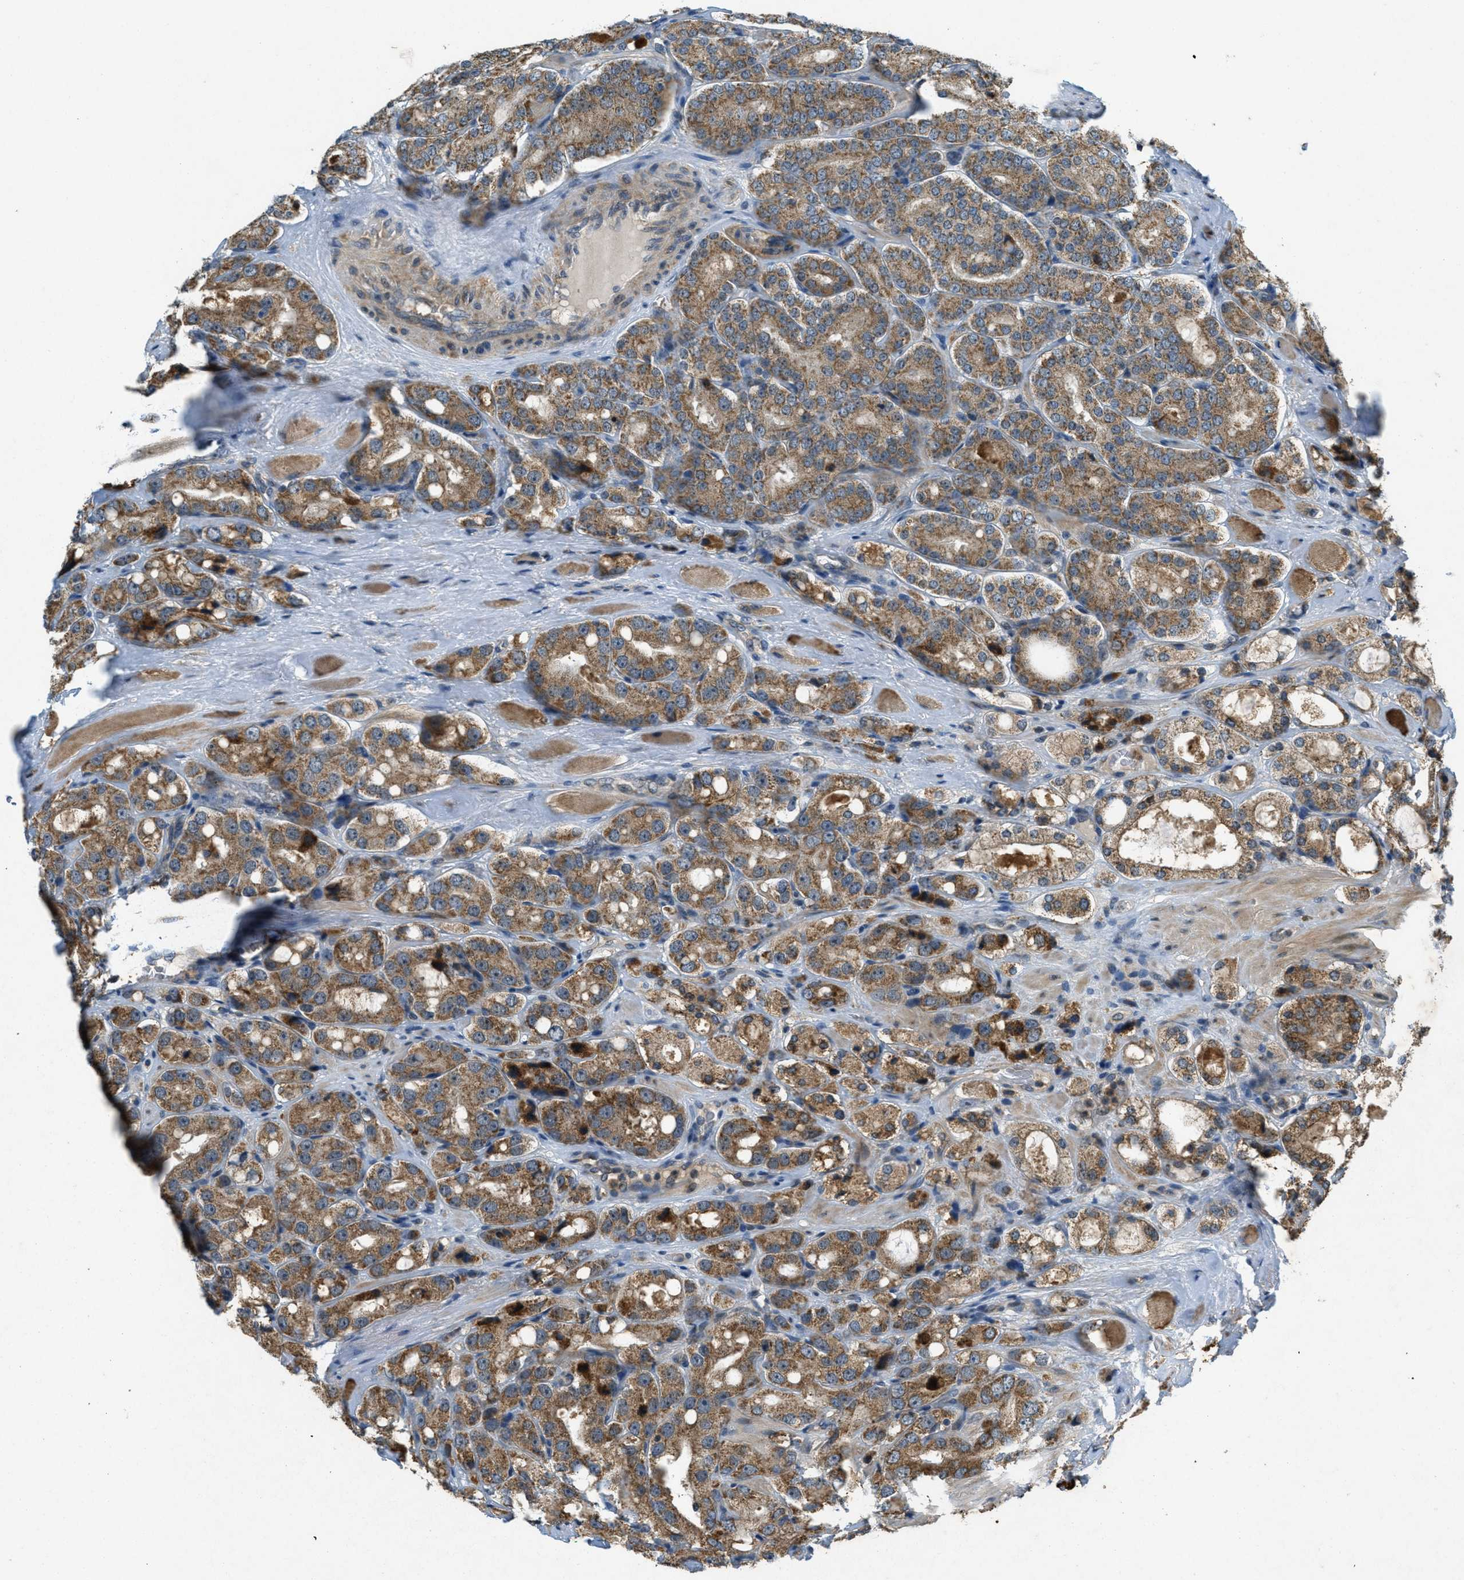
{"staining": {"intensity": "moderate", "quantity": ">75%", "location": "cytoplasmic/membranous"}, "tissue": "prostate cancer", "cell_type": "Tumor cells", "image_type": "cancer", "snomed": [{"axis": "morphology", "description": "Adenocarcinoma, High grade"}, {"axis": "topography", "description": "Prostate"}], "caption": "Protein expression analysis of human prostate cancer (high-grade adenocarcinoma) reveals moderate cytoplasmic/membranous expression in about >75% of tumor cells.", "gene": "PPP1R15A", "patient": {"sex": "male", "age": 65}}